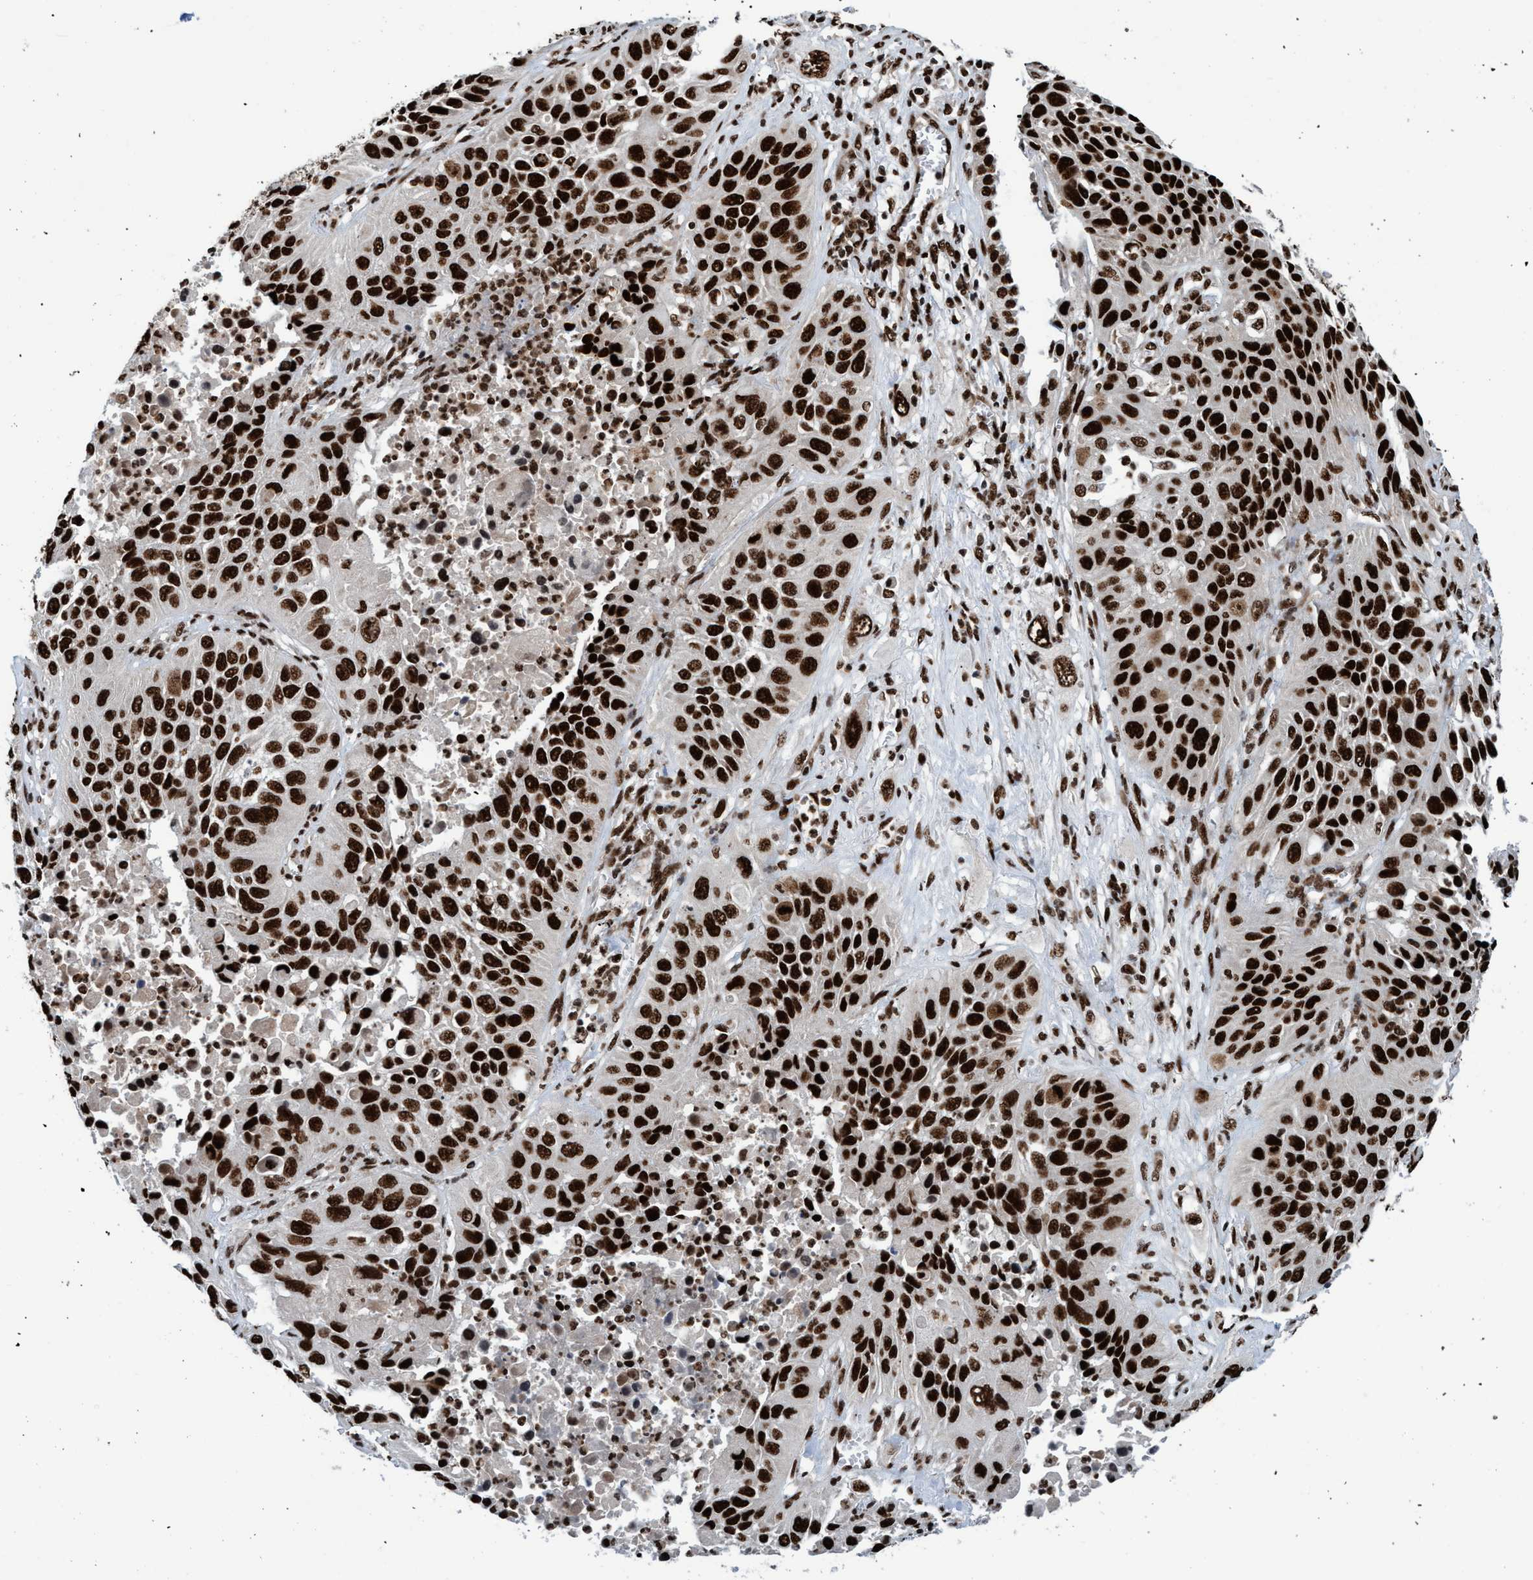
{"staining": {"intensity": "strong", "quantity": ">75%", "location": "nuclear"}, "tissue": "lung cancer", "cell_type": "Tumor cells", "image_type": "cancer", "snomed": [{"axis": "morphology", "description": "Squamous cell carcinoma, NOS"}, {"axis": "topography", "description": "Lung"}], "caption": "High-power microscopy captured an immunohistochemistry (IHC) micrograph of lung cancer (squamous cell carcinoma), revealing strong nuclear expression in approximately >75% of tumor cells.", "gene": "TOPBP1", "patient": {"sex": "female", "age": 76}}